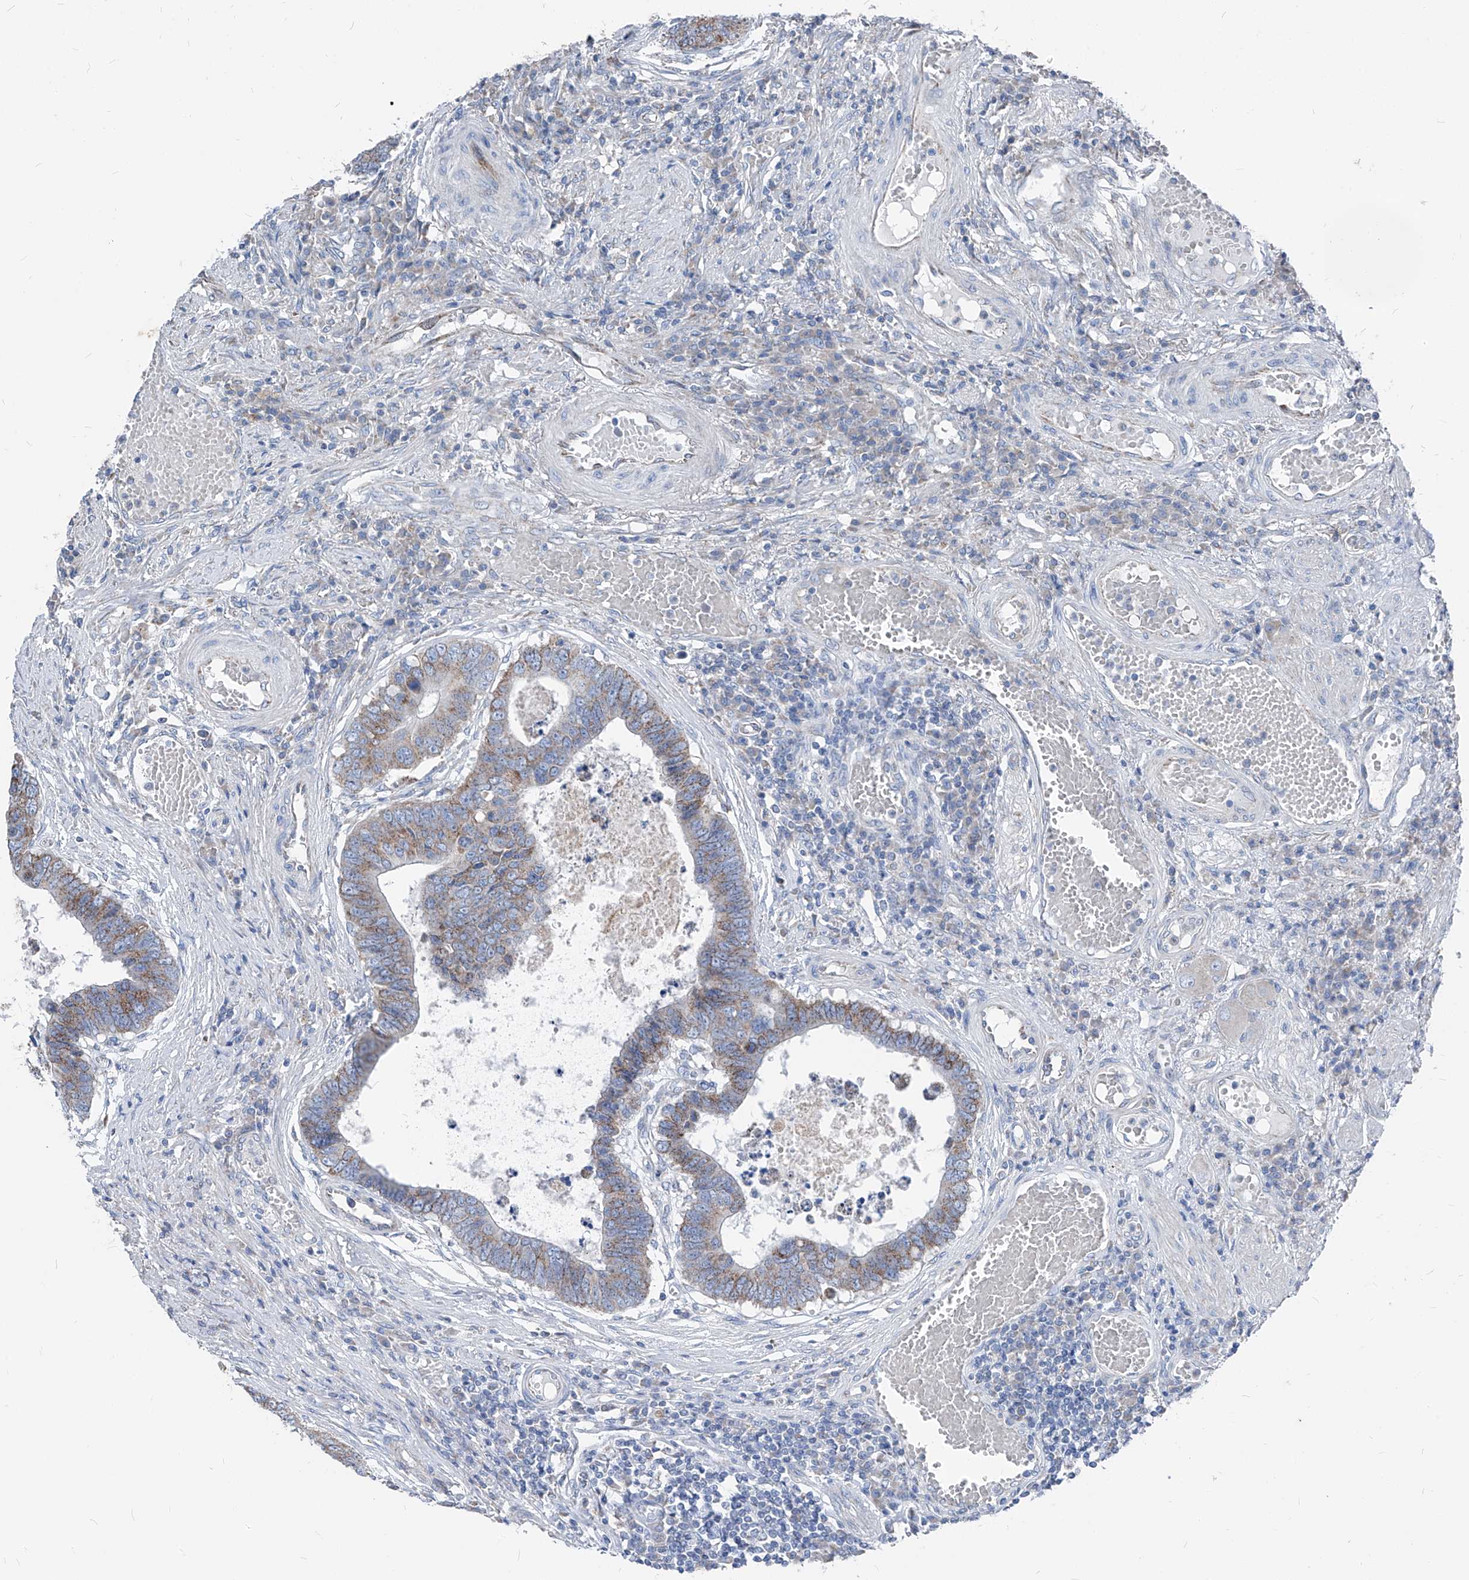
{"staining": {"intensity": "moderate", "quantity": "25%-75%", "location": "cytoplasmic/membranous"}, "tissue": "colorectal cancer", "cell_type": "Tumor cells", "image_type": "cancer", "snomed": [{"axis": "morphology", "description": "Adenocarcinoma, NOS"}, {"axis": "topography", "description": "Rectum"}], "caption": "High-magnification brightfield microscopy of adenocarcinoma (colorectal) stained with DAB (brown) and counterstained with hematoxylin (blue). tumor cells exhibit moderate cytoplasmic/membranous positivity is appreciated in about25%-75% of cells. Ihc stains the protein in brown and the nuclei are stained blue.", "gene": "AGPS", "patient": {"sex": "male", "age": 84}}